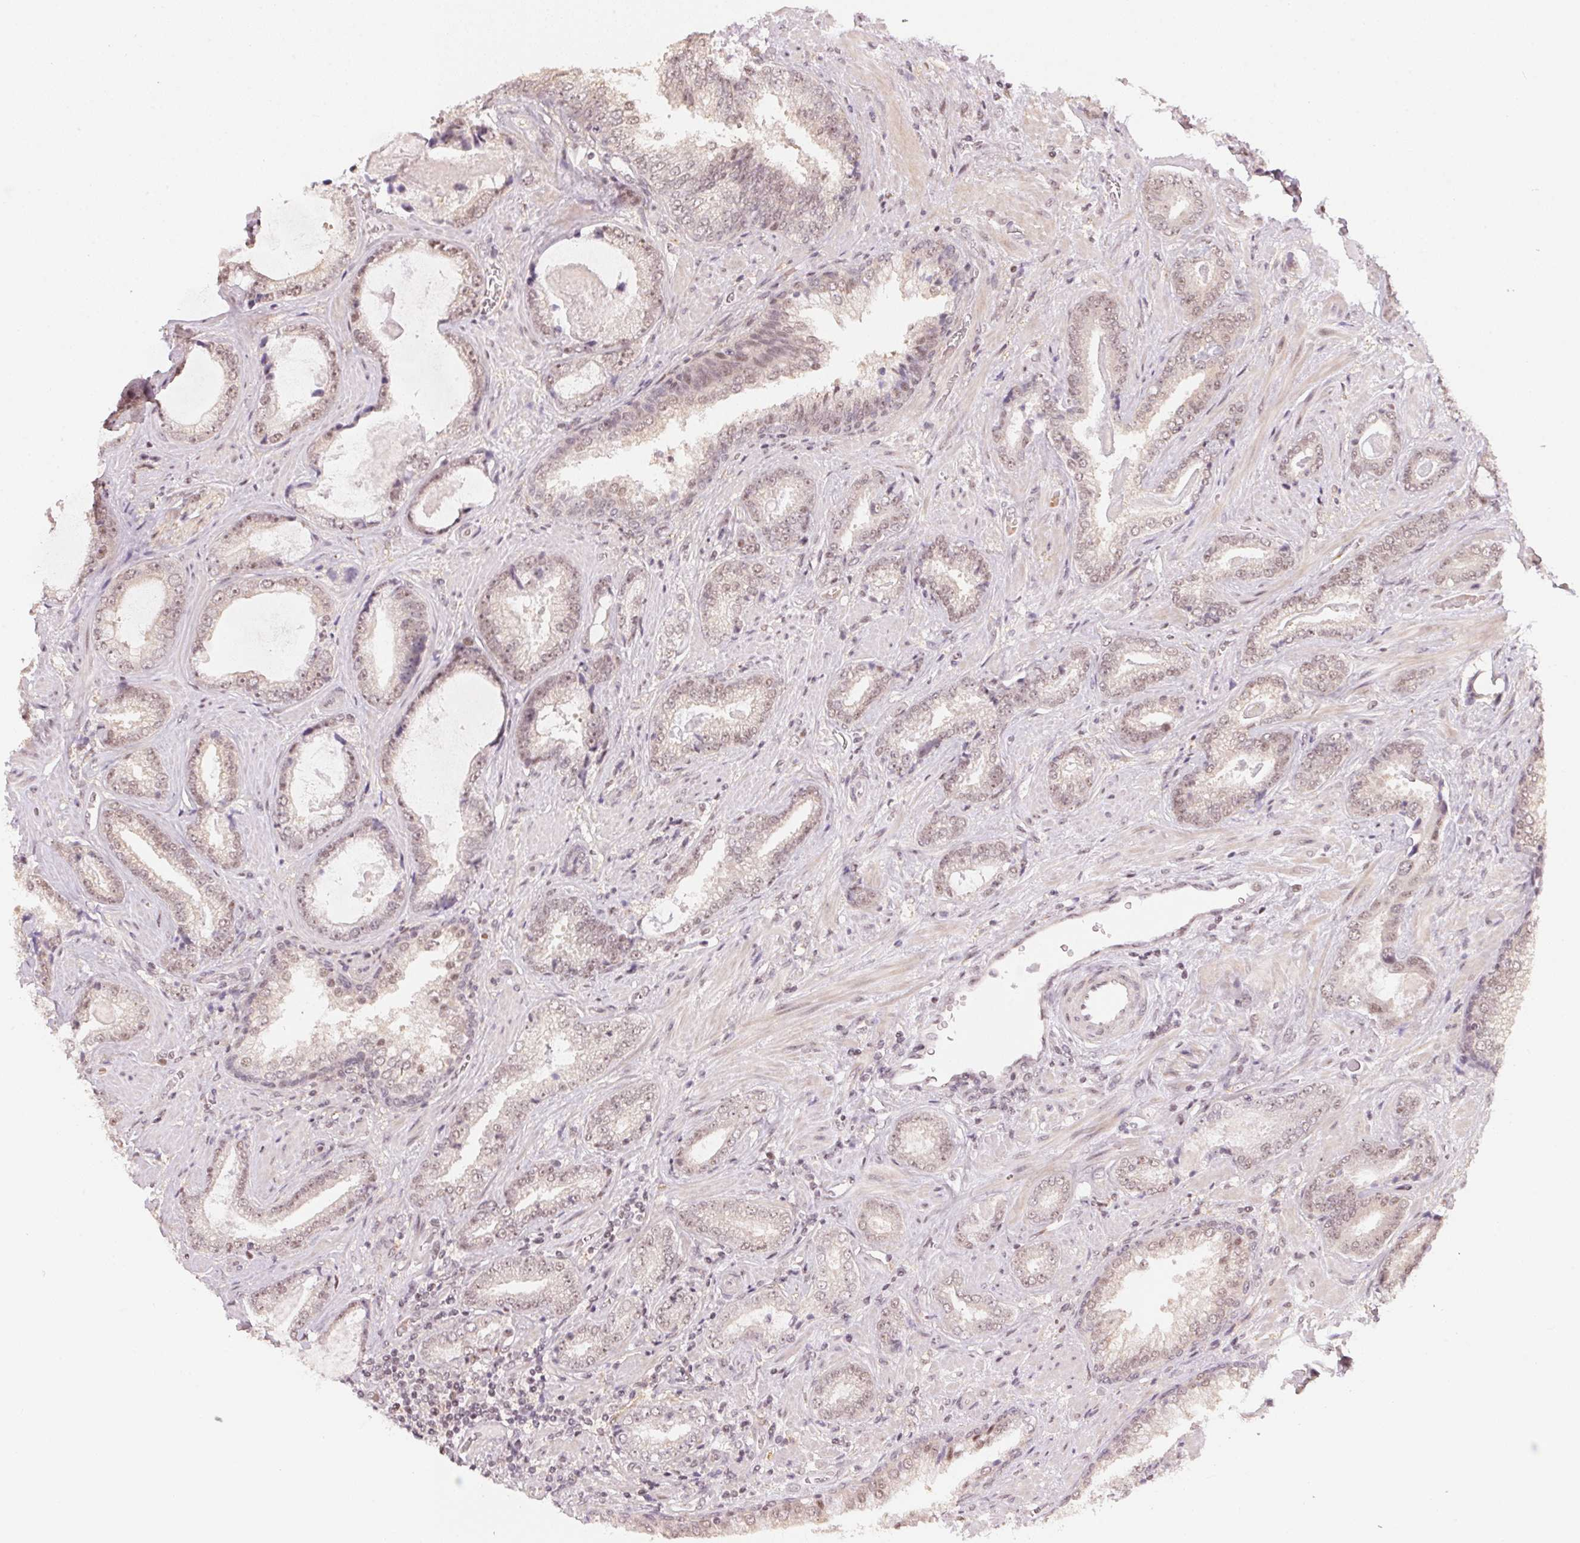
{"staining": {"intensity": "weak", "quantity": "25%-75%", "location": "nuclear"}, "tissue": "prostate cancer", "cell_type": "Tumor cells", "image_type": "cancer", "snomed": [{"axis": "morphology", "description": "Adenocarcinoma, Low grade"}, {"axis": "topography", "description": "Prostate"}], "caption": "Immunohistochemistry (IHC) photomicrograph of neoplastic tissue: low-grade adenocarcinoma (prostate) stained using immunohistochemistry reveals low levels of weak protein expression localized specifically in the nuclear of tumor cells, appearing as a nuclear brown color.", "gene": "KAT6A", "patient": {"sex": "male", "age": 61}}